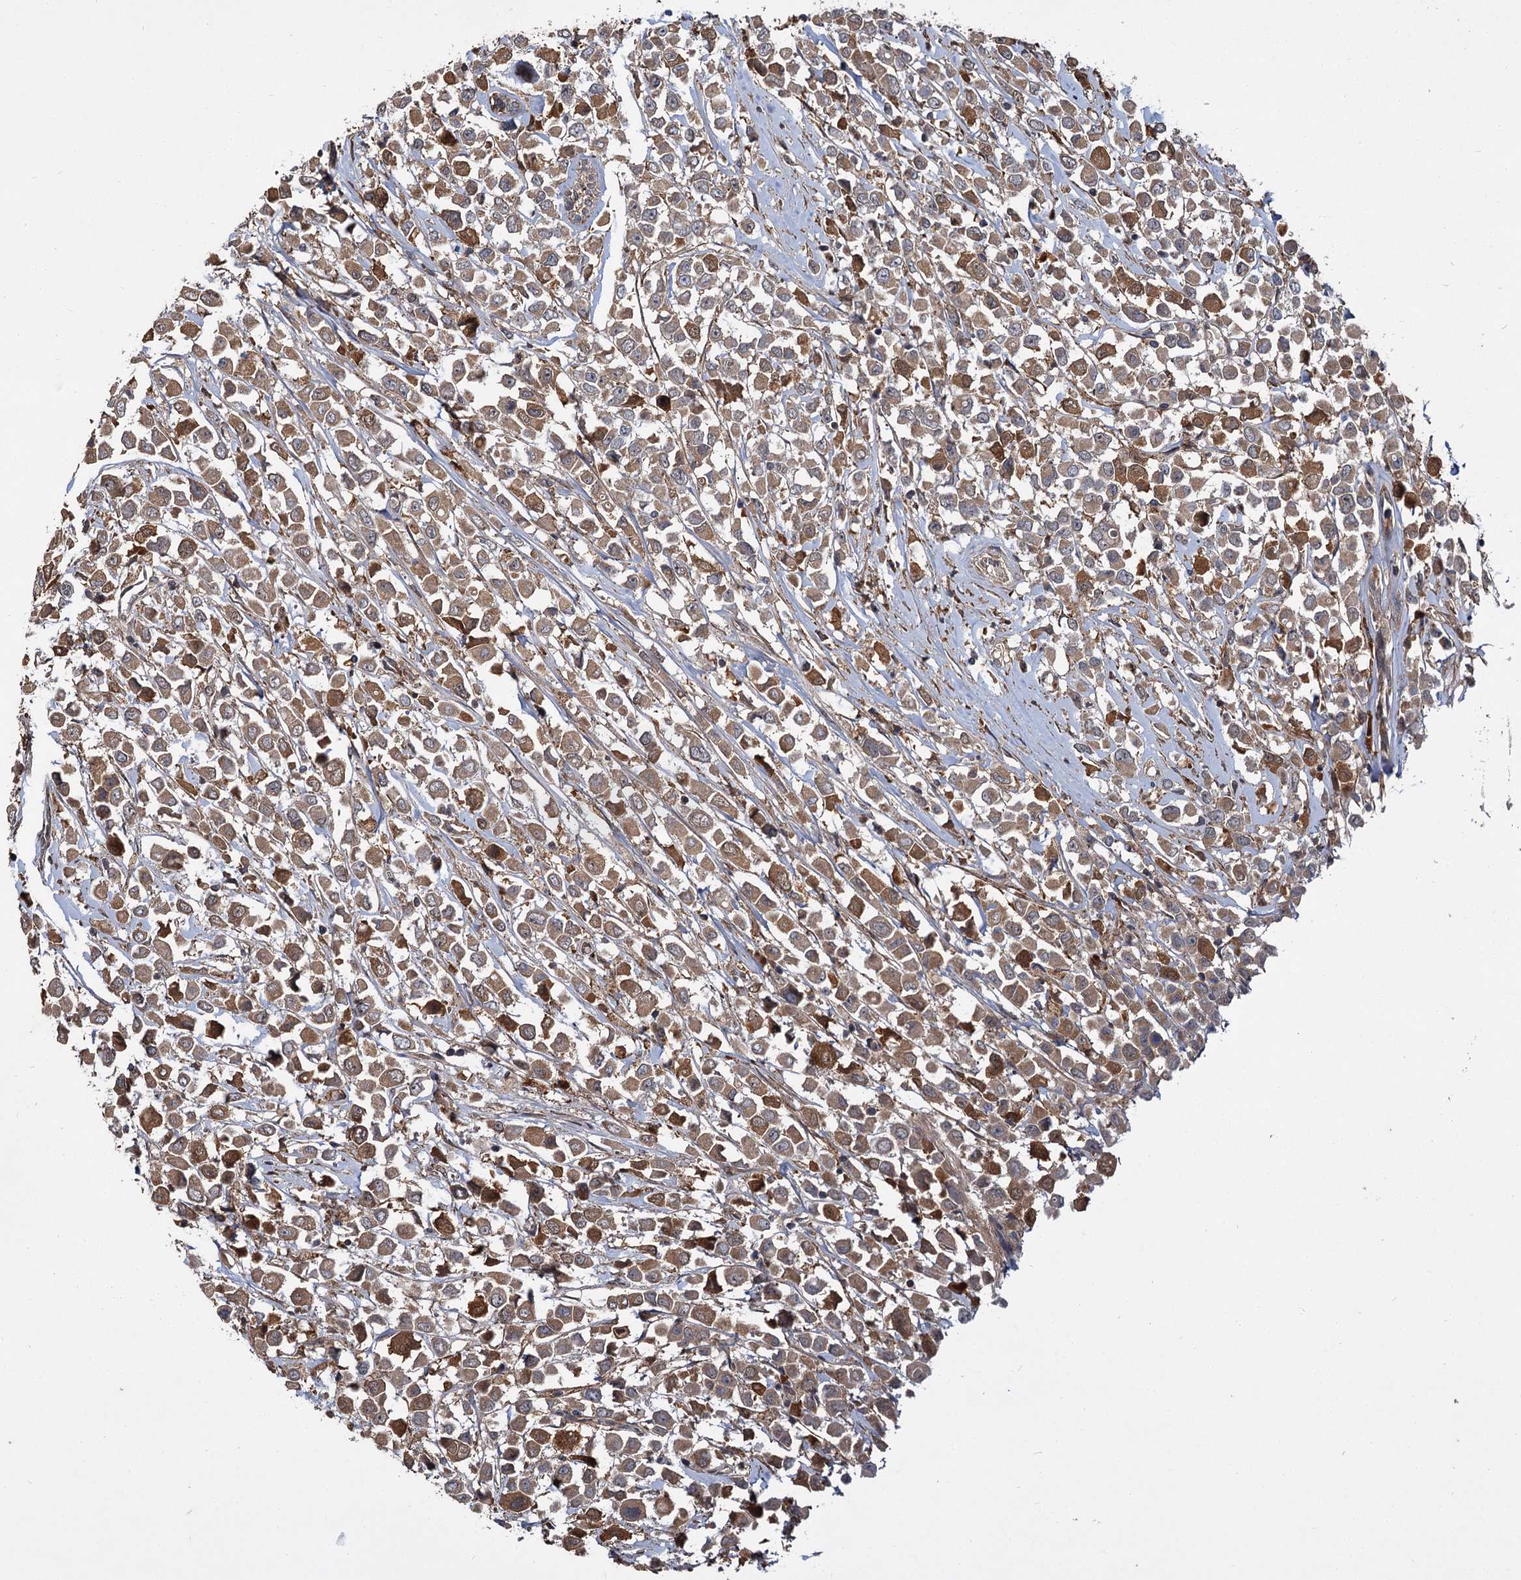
{"staining": {"intensity": "moderate", "quantity": ">75%", "location": "cytoplasmic/membranous"}, "tissue": "breast cancer", "cell_type": "Tumor cells", "image_type": "cancer", "snomed": [{"axis": "morphology", "description": "Duct carcinoma"}, {"axis": "topography", "description": "Breast"}], "caption": "A medium amount of moderate cytoplasmic/membranous expression is identified in about >75% of tumor cells in breast cancer tissue.", "gene": "MBD6", "patient": {"sex": "female", "age": 61}}